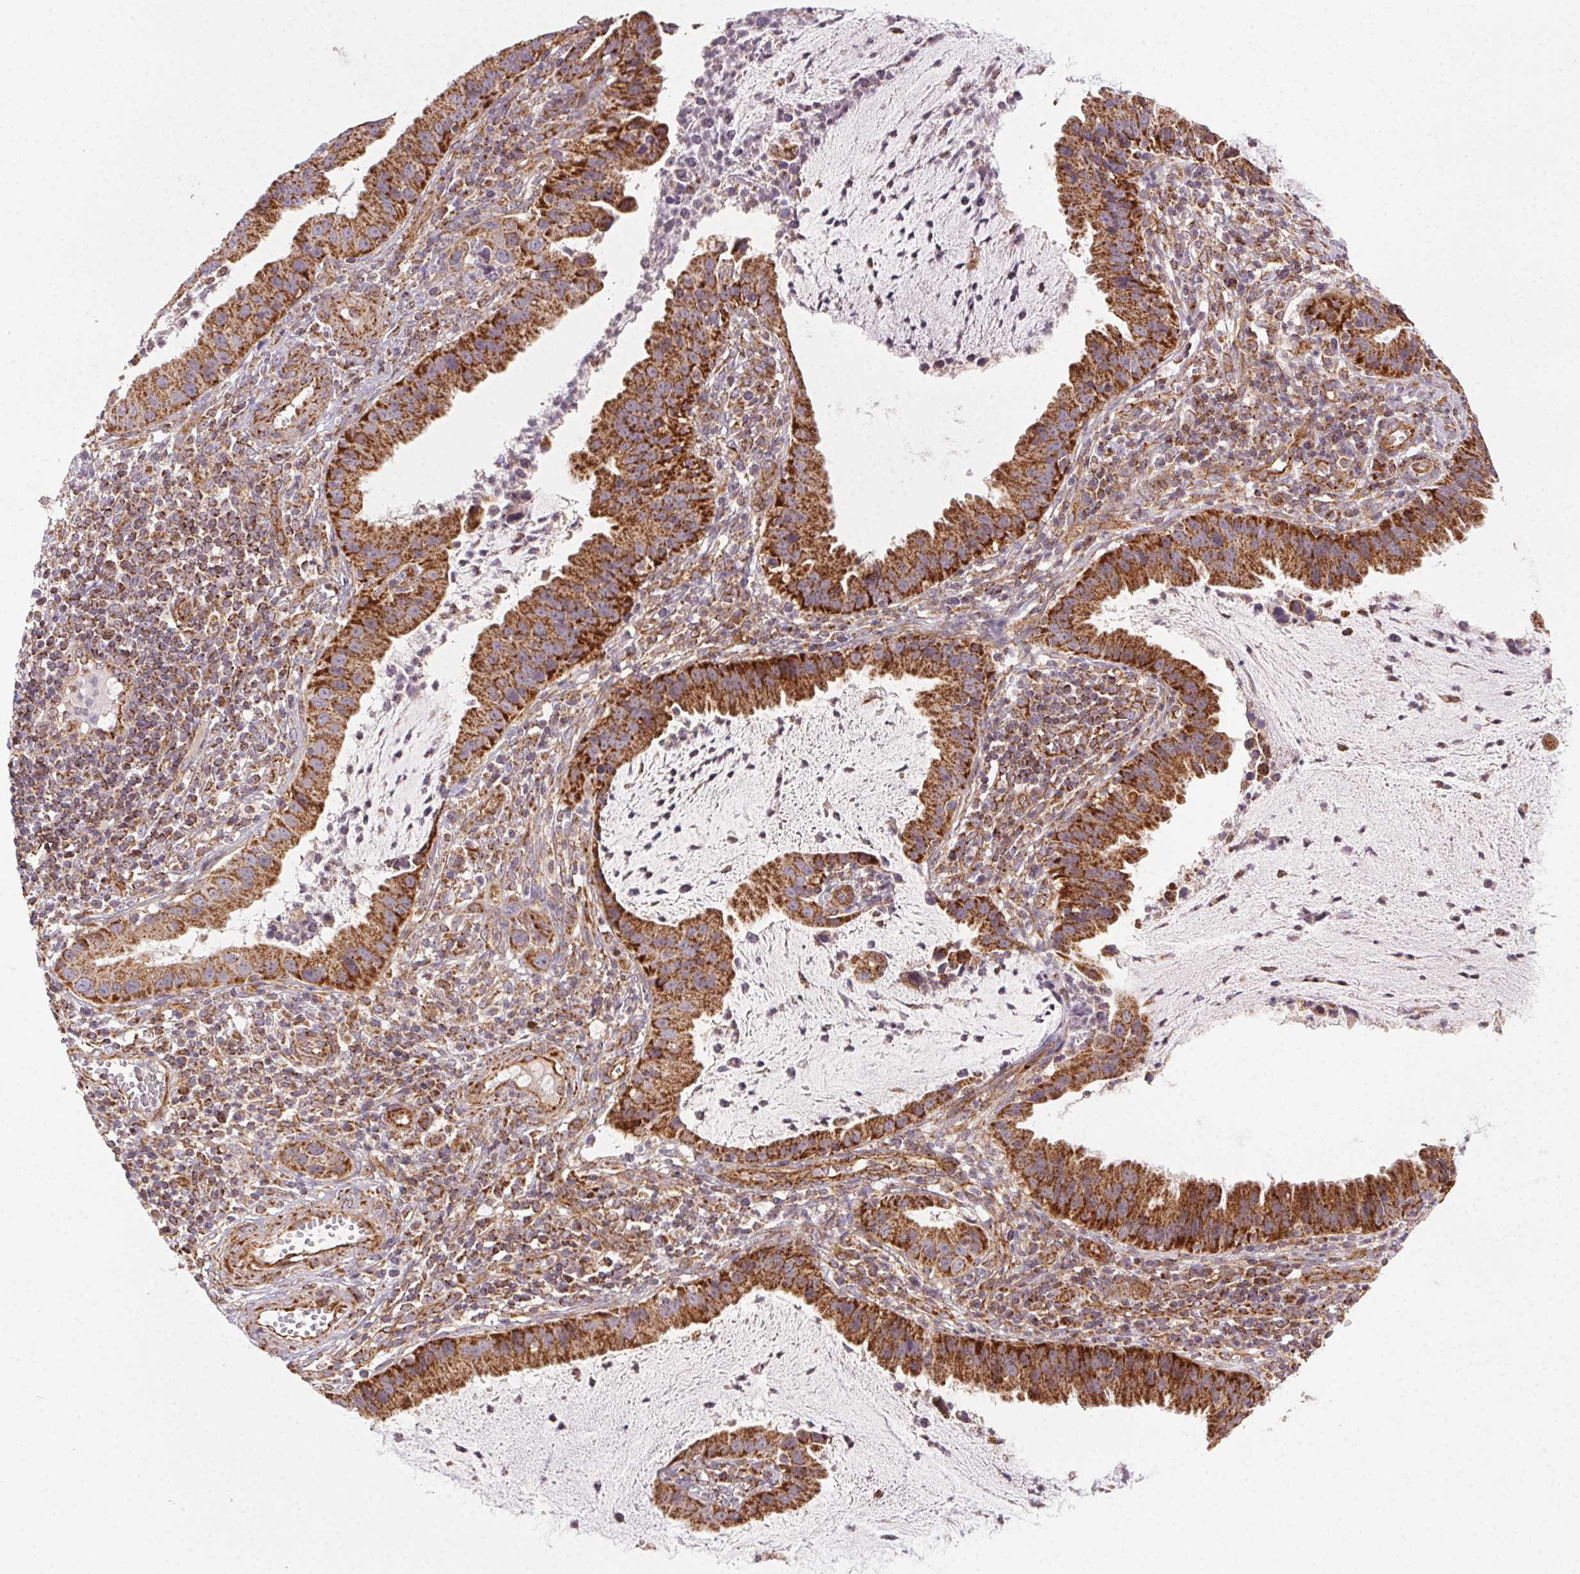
{"staining": {"intensity": "strong", "quantity": ">75%", "location": "cytoplasmic/membranous"}, "tissue": "cervical cancer", "cell_type": "Tumor cells", "image_type": "cancer", "snomed": [{"axis": "morphology", "description": "Adenocarcinoma, NOS"}, {"axis": "topography", "description": "Cervix"}], "caption": "Immunohistochemistry (IHC) of adenocarcinoma (cervical) shows high levels of strong cytoplasmic/membranous staining in about >75% of tumor cells.", "gene": "CLPB", "patient": {"sex": "female", "age": 34}}